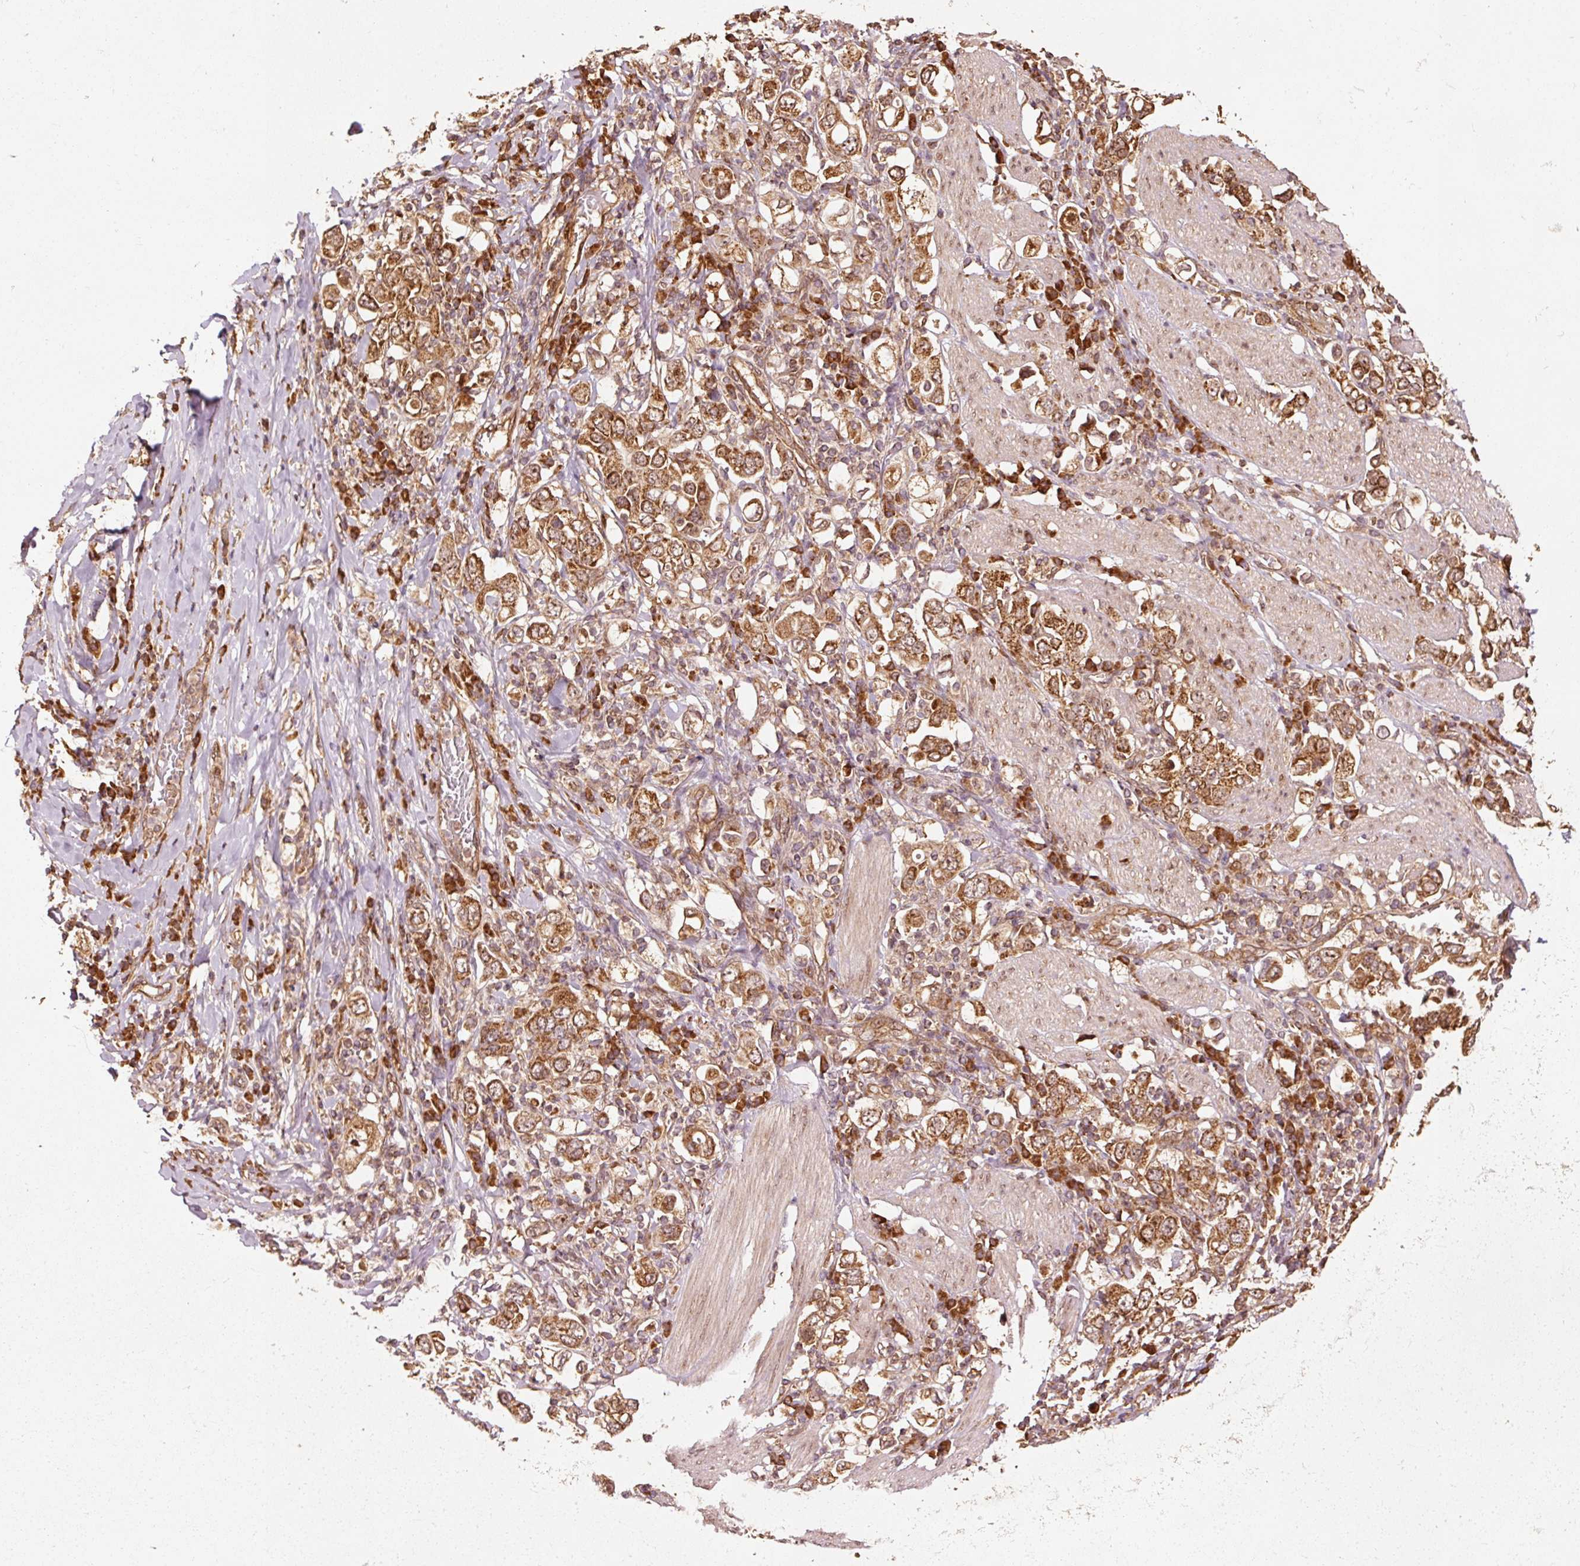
{"staining": {"intensity": "strong", "quantity": ">75%", "location": "cytoplasmic/membranous"}, "tissue": "stomach cancer", "cell_type": "Tumor cells", "image_type": "cancer", "snomed": [{"axis": "morphology", "description": "Adenocarcinoma, NOS"}, {"axis": "topography", "description": "Stomach, upper"}], "caption": "Human adenocarcinoma (stomach) stained with a brown dye reveals strong cytoplasmic/membranous positive staining in approximately >75% of tumor cells.", "gene": "MRPL16", "patient": {"sex": "male", "age": 62}}